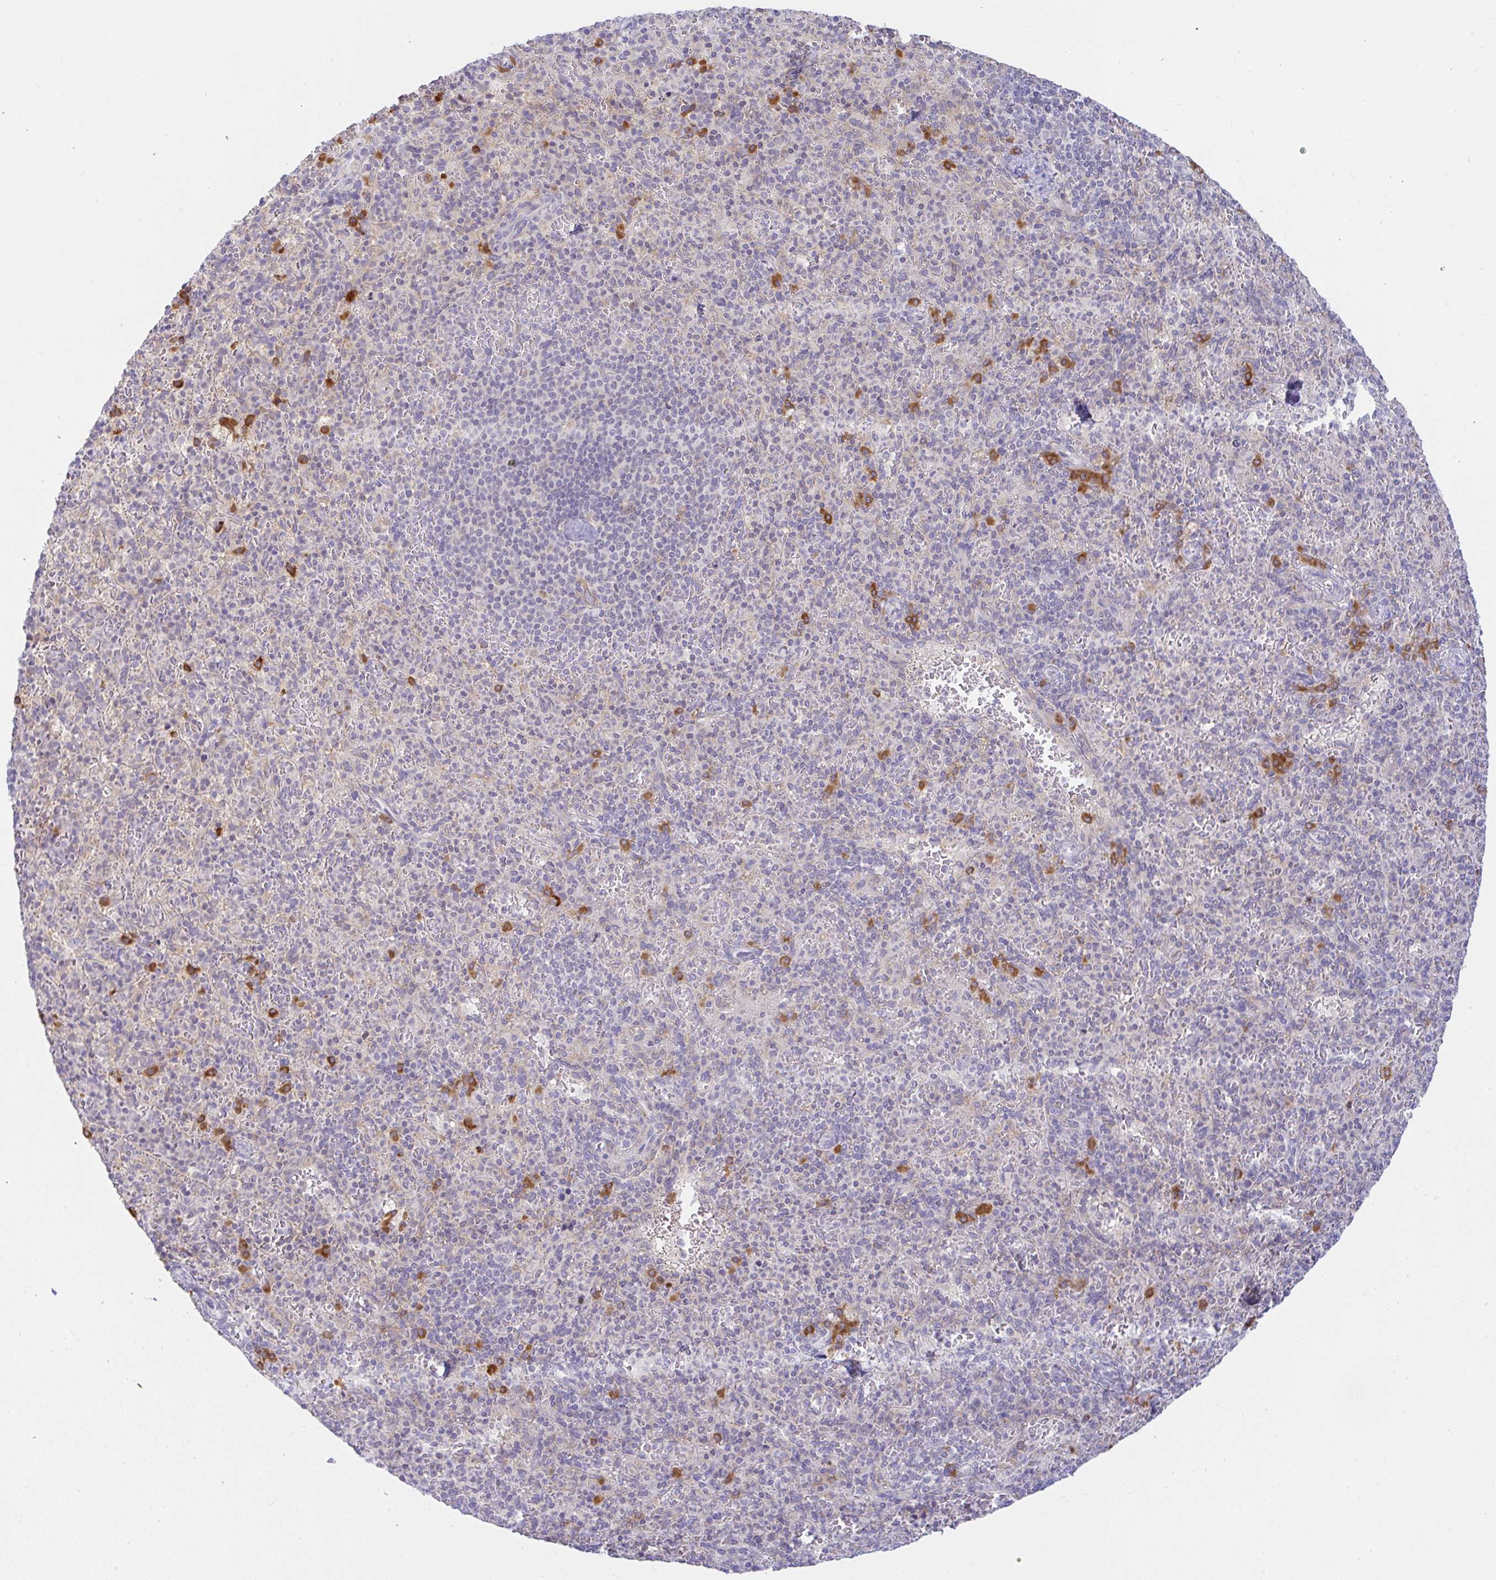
{"staining": {"intensity": "moderate", "quantity": "<25%", "location": "cytoplasmic/membranous"}, "tissue": "spleen", "cell_type": "Cells in red pulp", "image_type": "normal", "snomed": [{"axis": "morphology", "description": "Normal tissue, NOS"}, {"axis": "topography", "description": "Spleen"}], "caption": "Cells in red pulp reveal moderate cytoplasmic/membranous positivity in approximately <25% of cells in normal spleen.", "gene": "DERL2", "patient": {"sex": "female", "age": 74}}